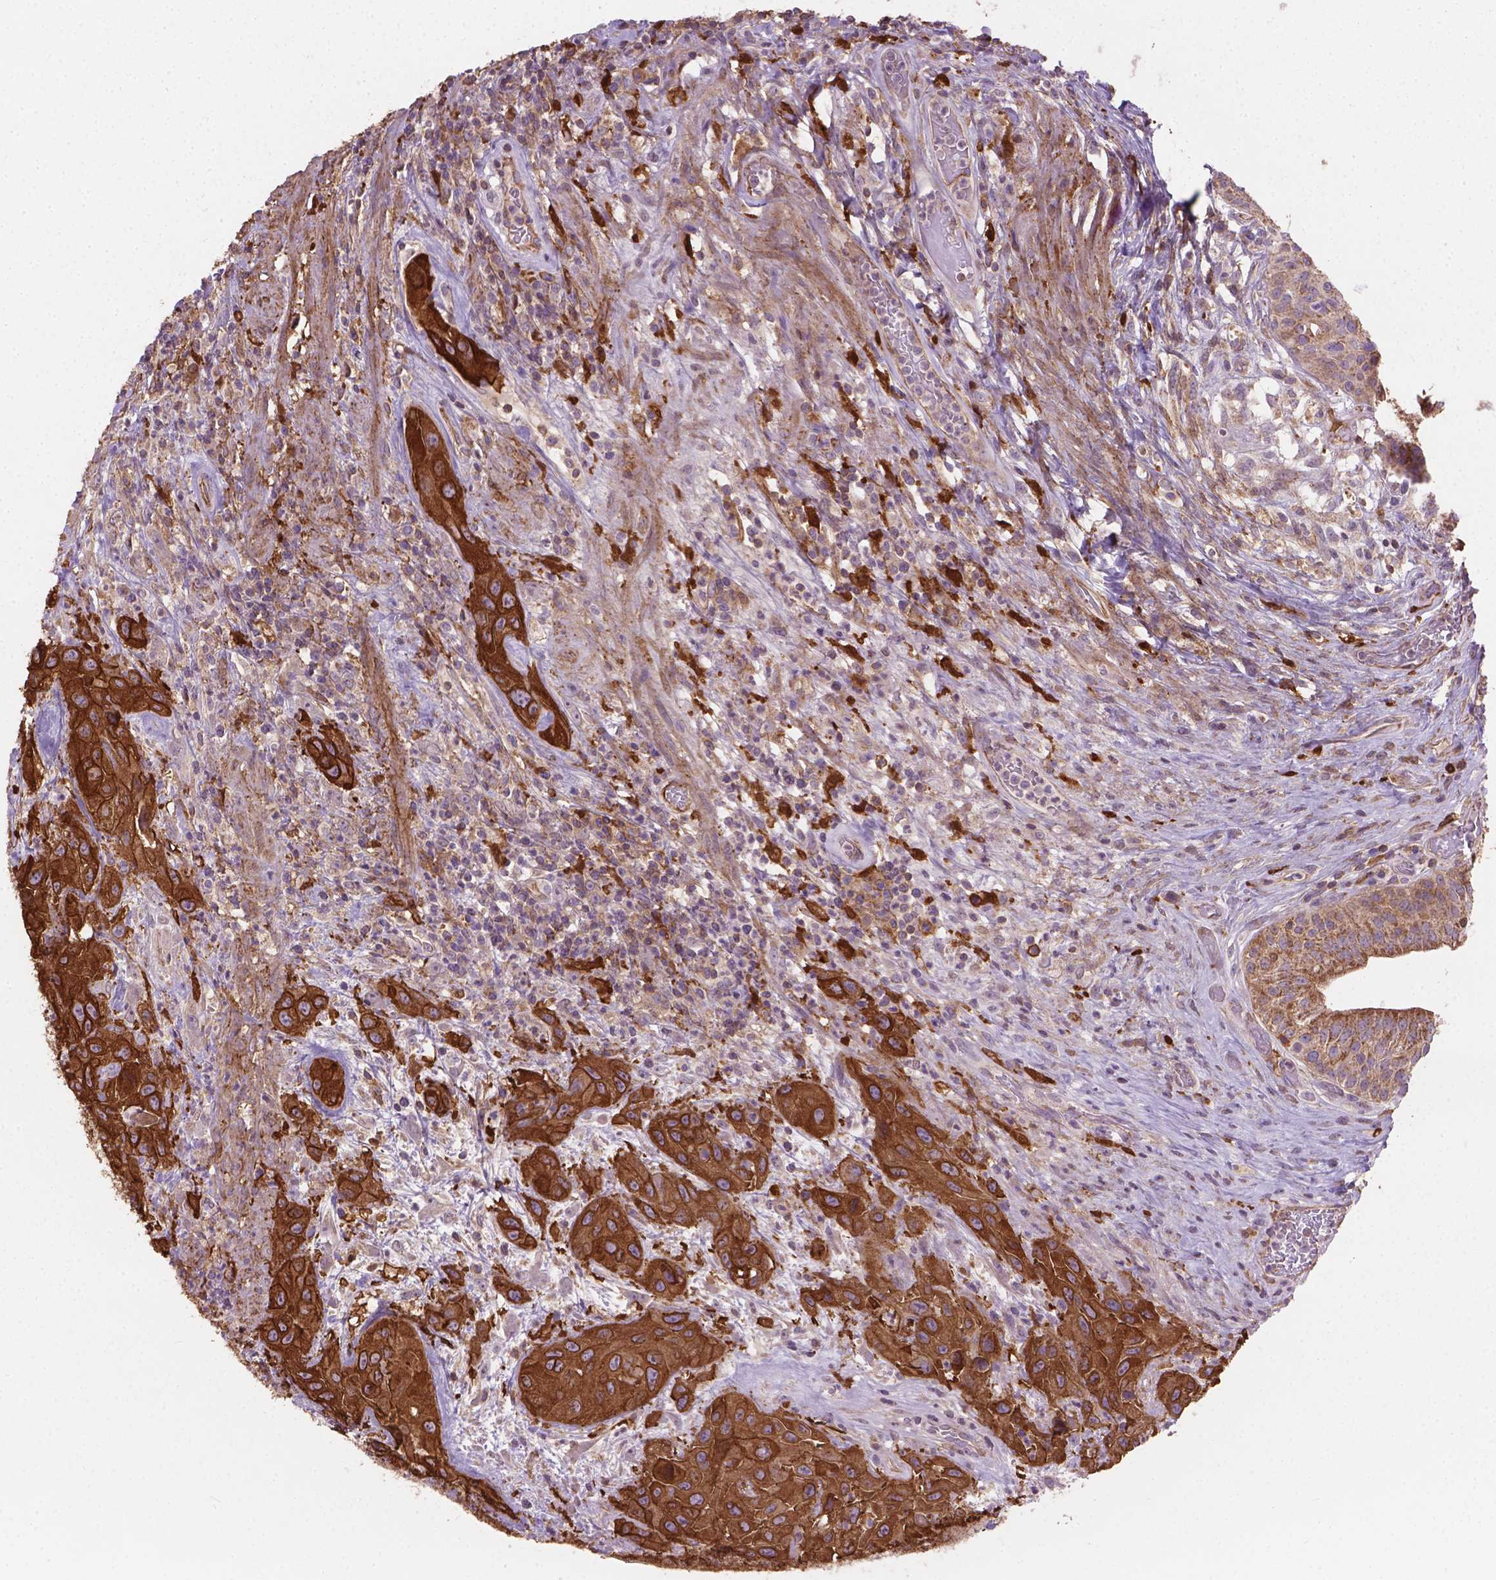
{"staining": {"intensity": "strong", "quantity": ">75%", "location": "cytoplasmic/membranous"}, "tissue": "urothelial cancer", "cell_type": "Tumor cells", "image_type": "cancer", "snomed": [{"axis": "morphology", "description": "Urothelial carcinoma, High grade"}, {"axis": "topography", "description": "Urinary bladder"}], "caption": "About >75% of tumor cells in human urothelial cancer display strong cytoplasmic/membranous protein staining as visualized by brown immunohistochemical staining.", "gene": "TCAF1", "patient": {"sex": "male", "age": 79}}